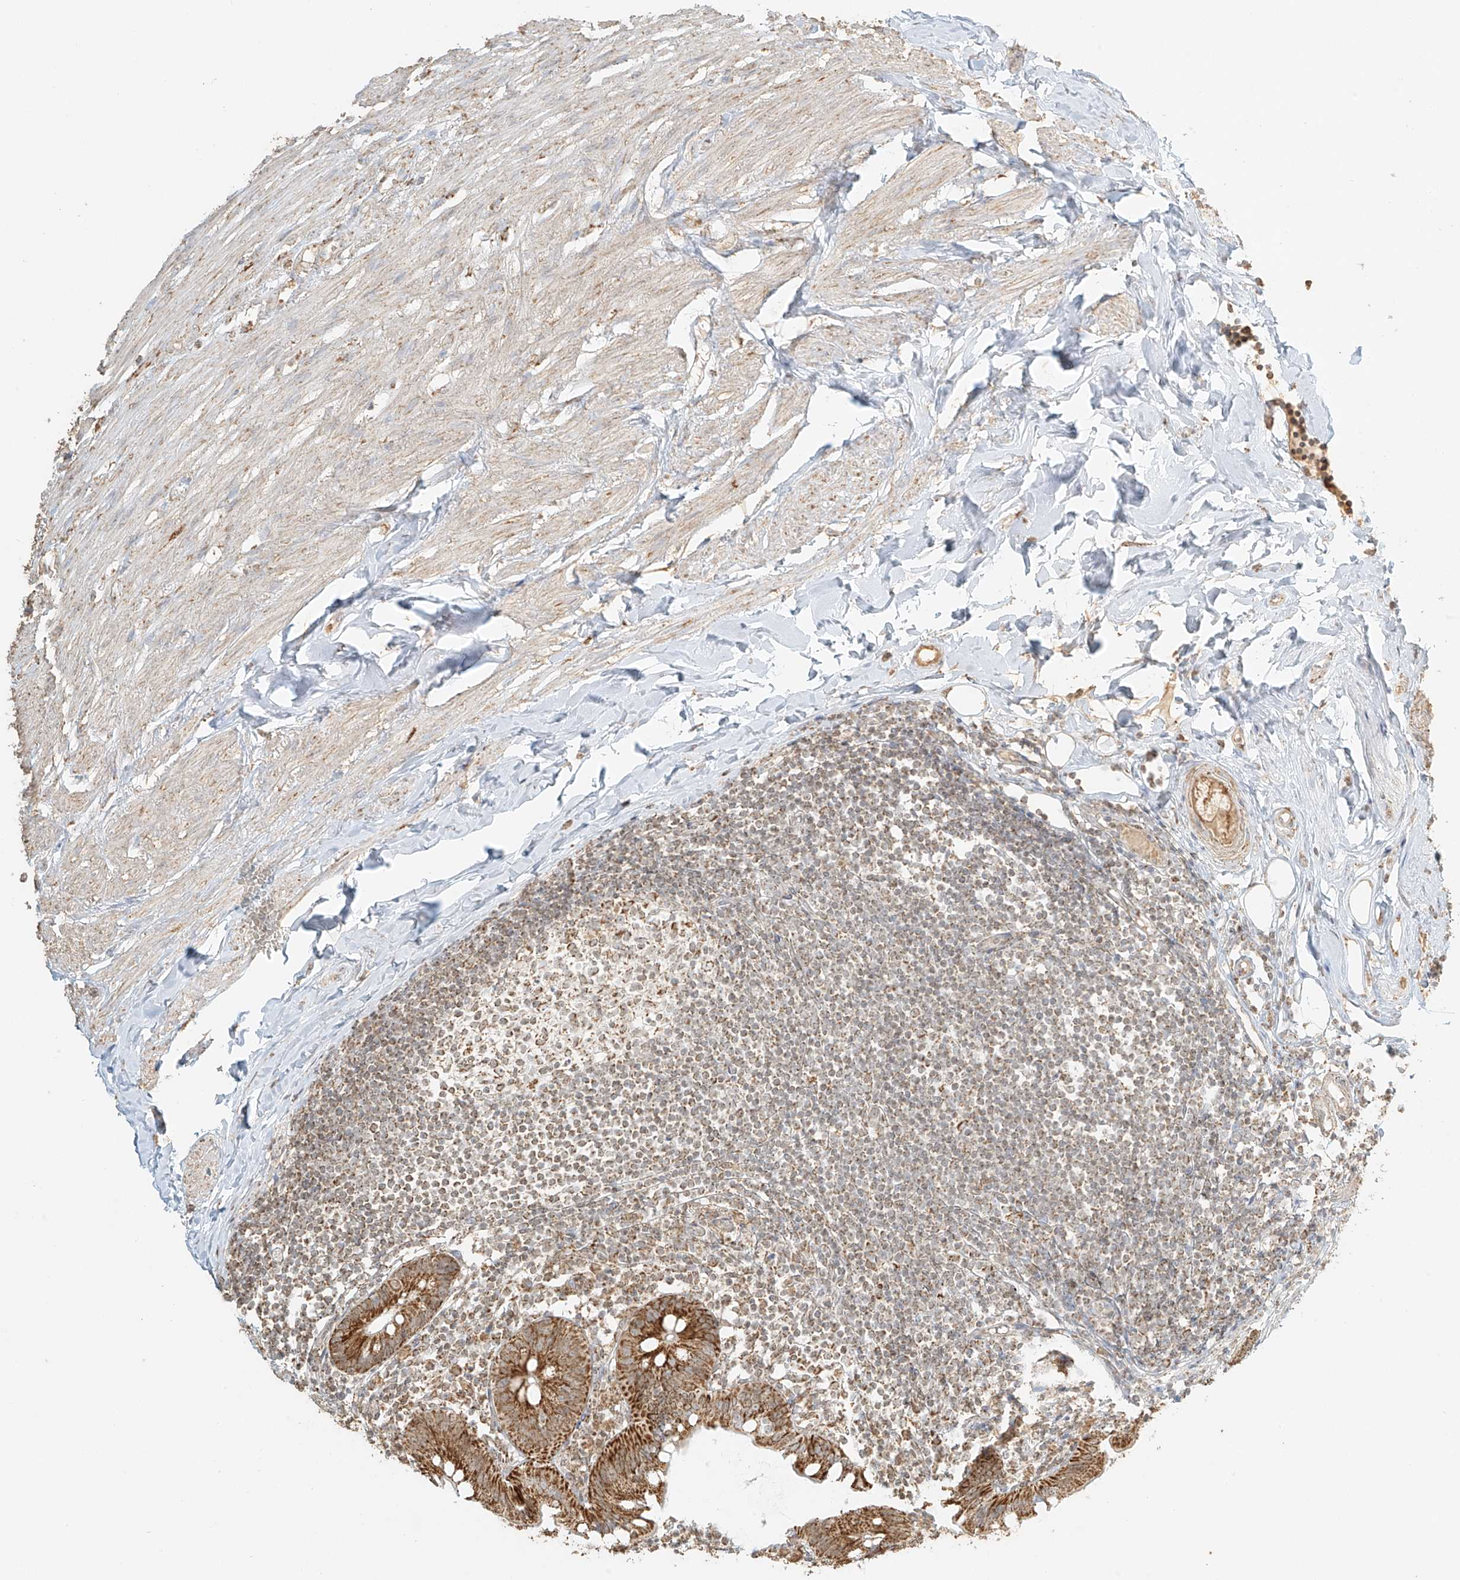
{"staining": {"intensity": "strong", "quantity": ">75%", "location": "cytoplasmic/membranous"}, "tissue": "appendix", "cell_type": "Glandular cells", "image_type": "normal", "snomed": [{"axis": "morphology", "description": "Normal tissue, NOS"}, {"axis": "topography", "description": "Appendix"}], "caption": "Strong cytoplasmic/membranous protein staining is identified in approximately >75% of glandular cells in appendix.", "gene": "MIPEP", "patient": {"sex": "female", "age": 62}}